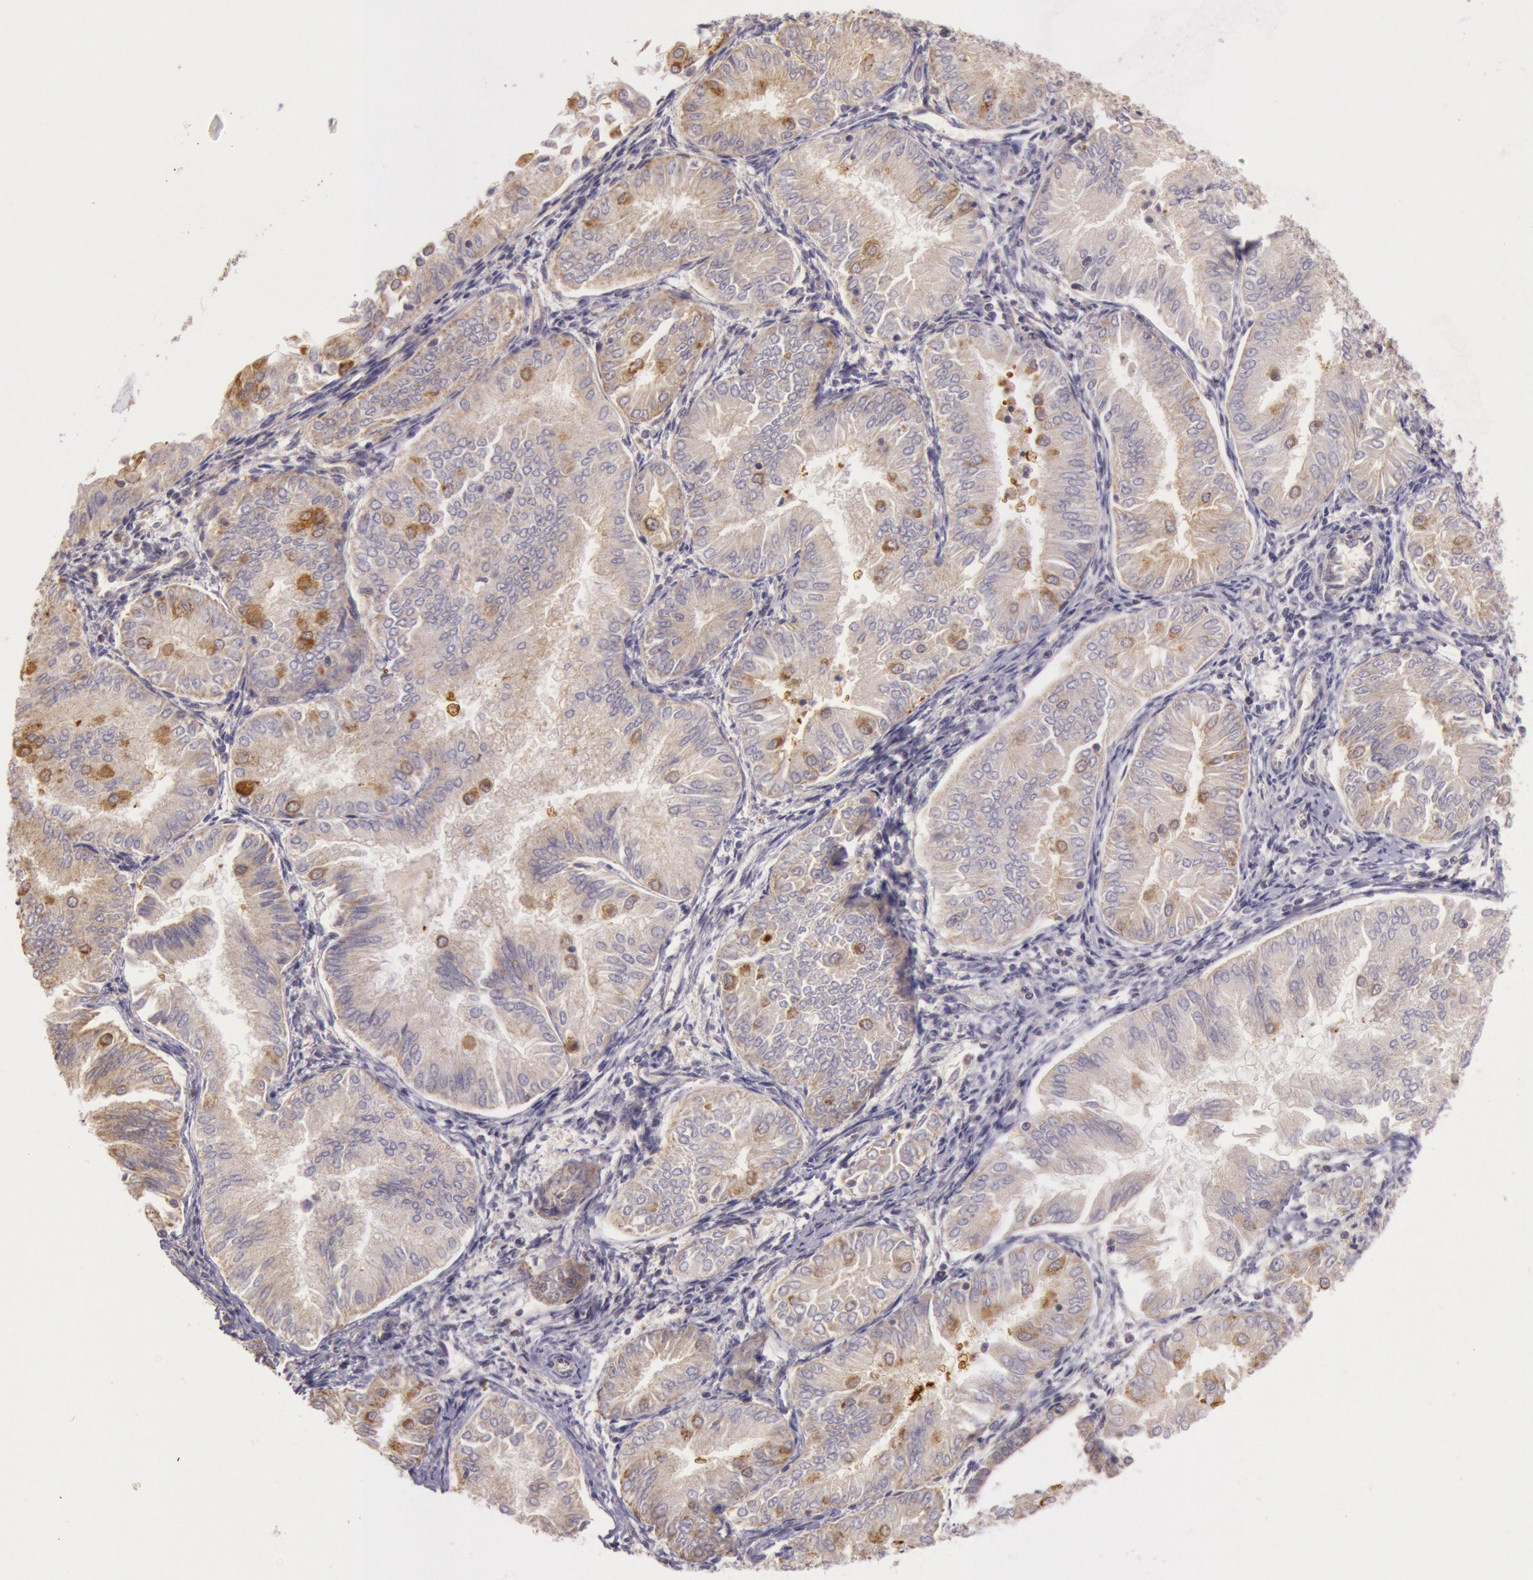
{"staining": {"intensity": "moderate", "quantity": ">75%", "location": "cytoplasmic/membranous"}, "tissue": "endometrial cancer", "cell_type": "Tumor cells", "image_type": "cancer", "snomed": [{"axis": "morphology", "description": "Adenocarcinoma, NOS"}, {"axis": "topography", "description": "Endometrium"}], "caption": "Immunohistochemistry (IHC) (DAB (3,3'-diaminobenzidine)) staining of endometrial adenocarcinoma shows moderate cytoplasmic/membranous protein expression in about >75% of tumor cells. (DAB (3,3'-diaminobenzidine) IHC, brown staining for protein, blue staining for nuclei).", "gene": "CDK16", "patient": {"sex": "female", "age": 53}}